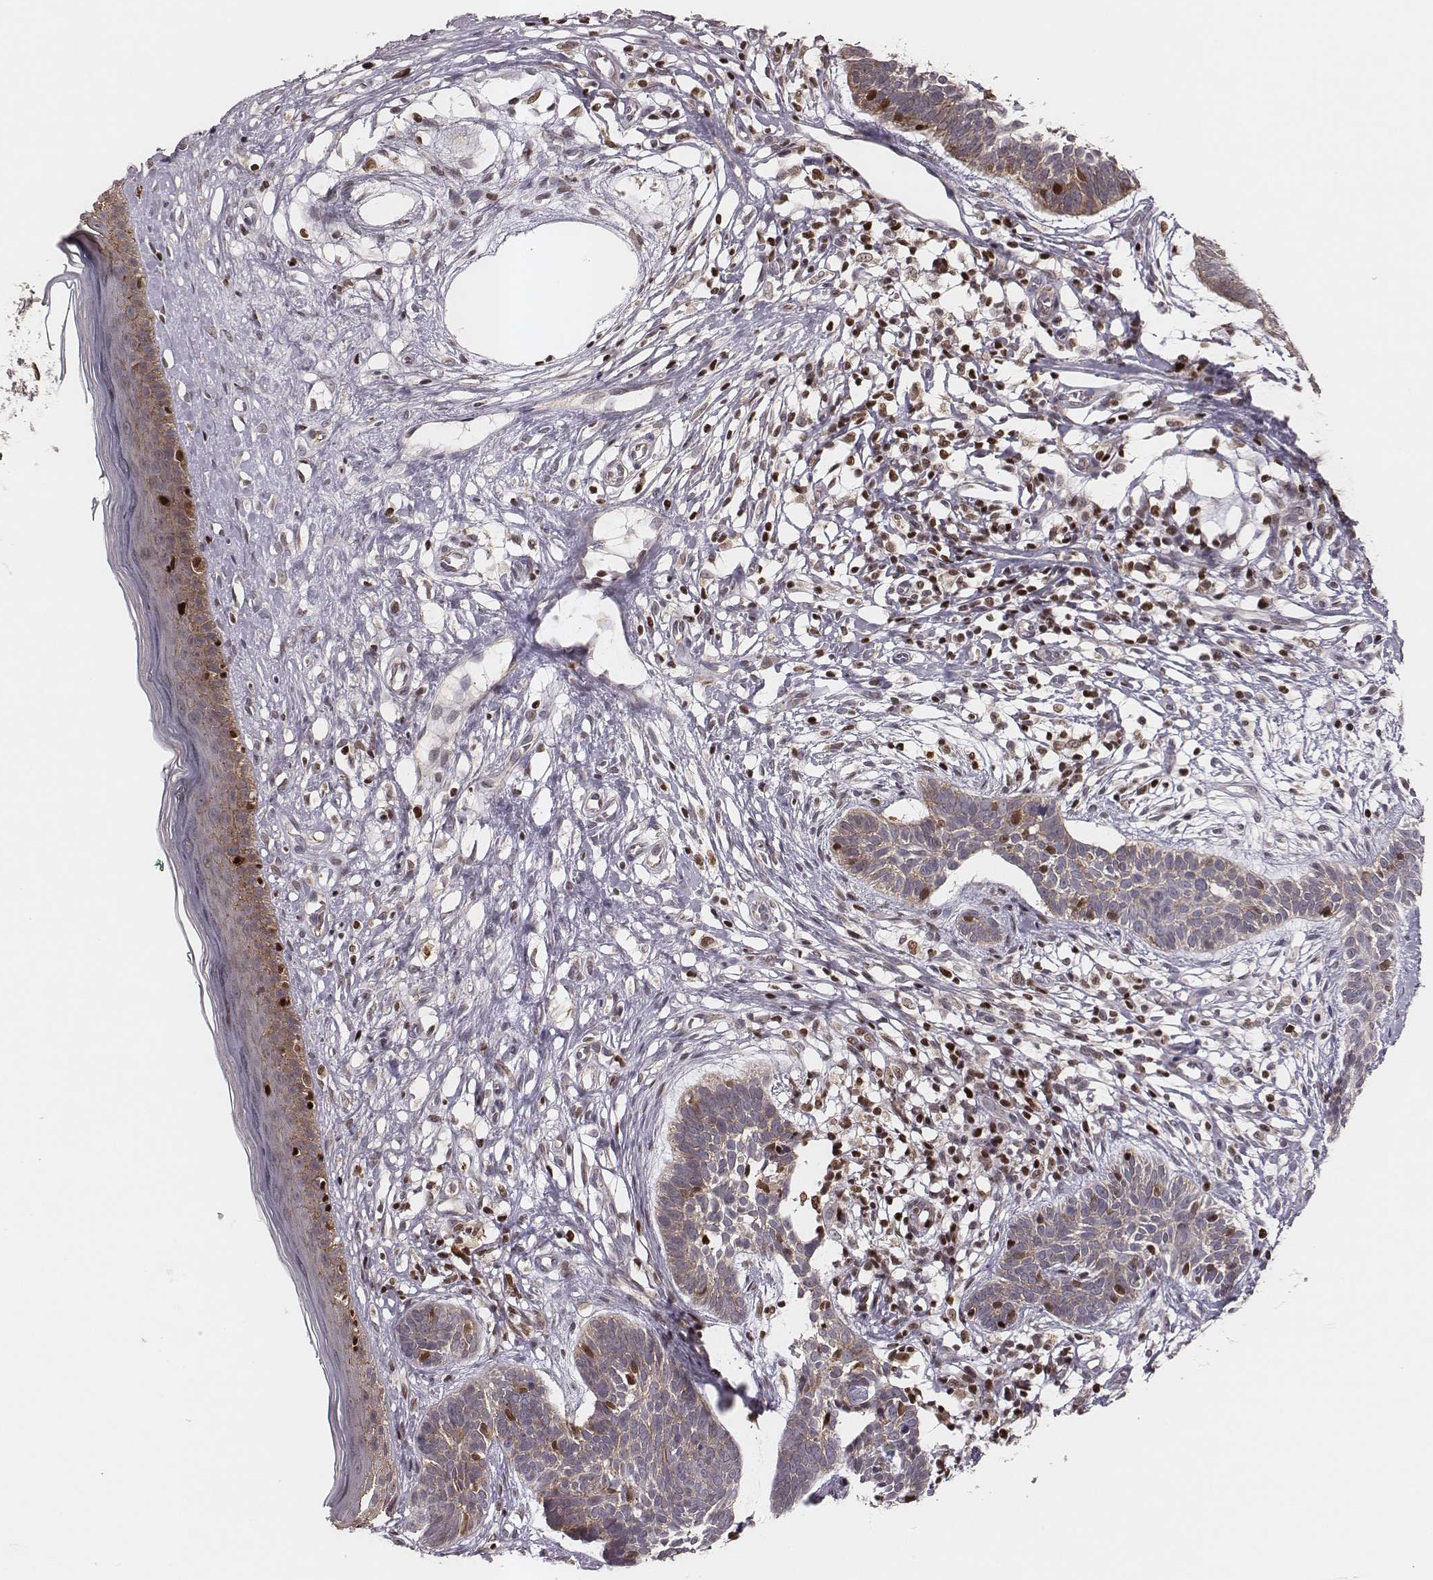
{"staining": {"intensity": "weak", "quantity": ">75%", "location": "cytoplasmic/membranous"}, "tissue": "skin cancer", "cell_type": "Tumor cells", "image_type": "cancer", "snomed": [{"axis": "morphology", "description": "Basal cell carcinoma"}, {"axis": "topography", "description": "Skin"}], "caption": "A histopathology image of human skin basal cell carcinoma stained for a protein demonstrates weak cytoplasmic/membranous brown staining in tumor cells. The staining is performed using DAB (3,3'-diaminobenzidine) brown chromogen to label protein expression. The nuclei are counter-stained blue using hematoxylin.", "gene": "WDR59", "patient": {"sex": "male", "age": 85}}